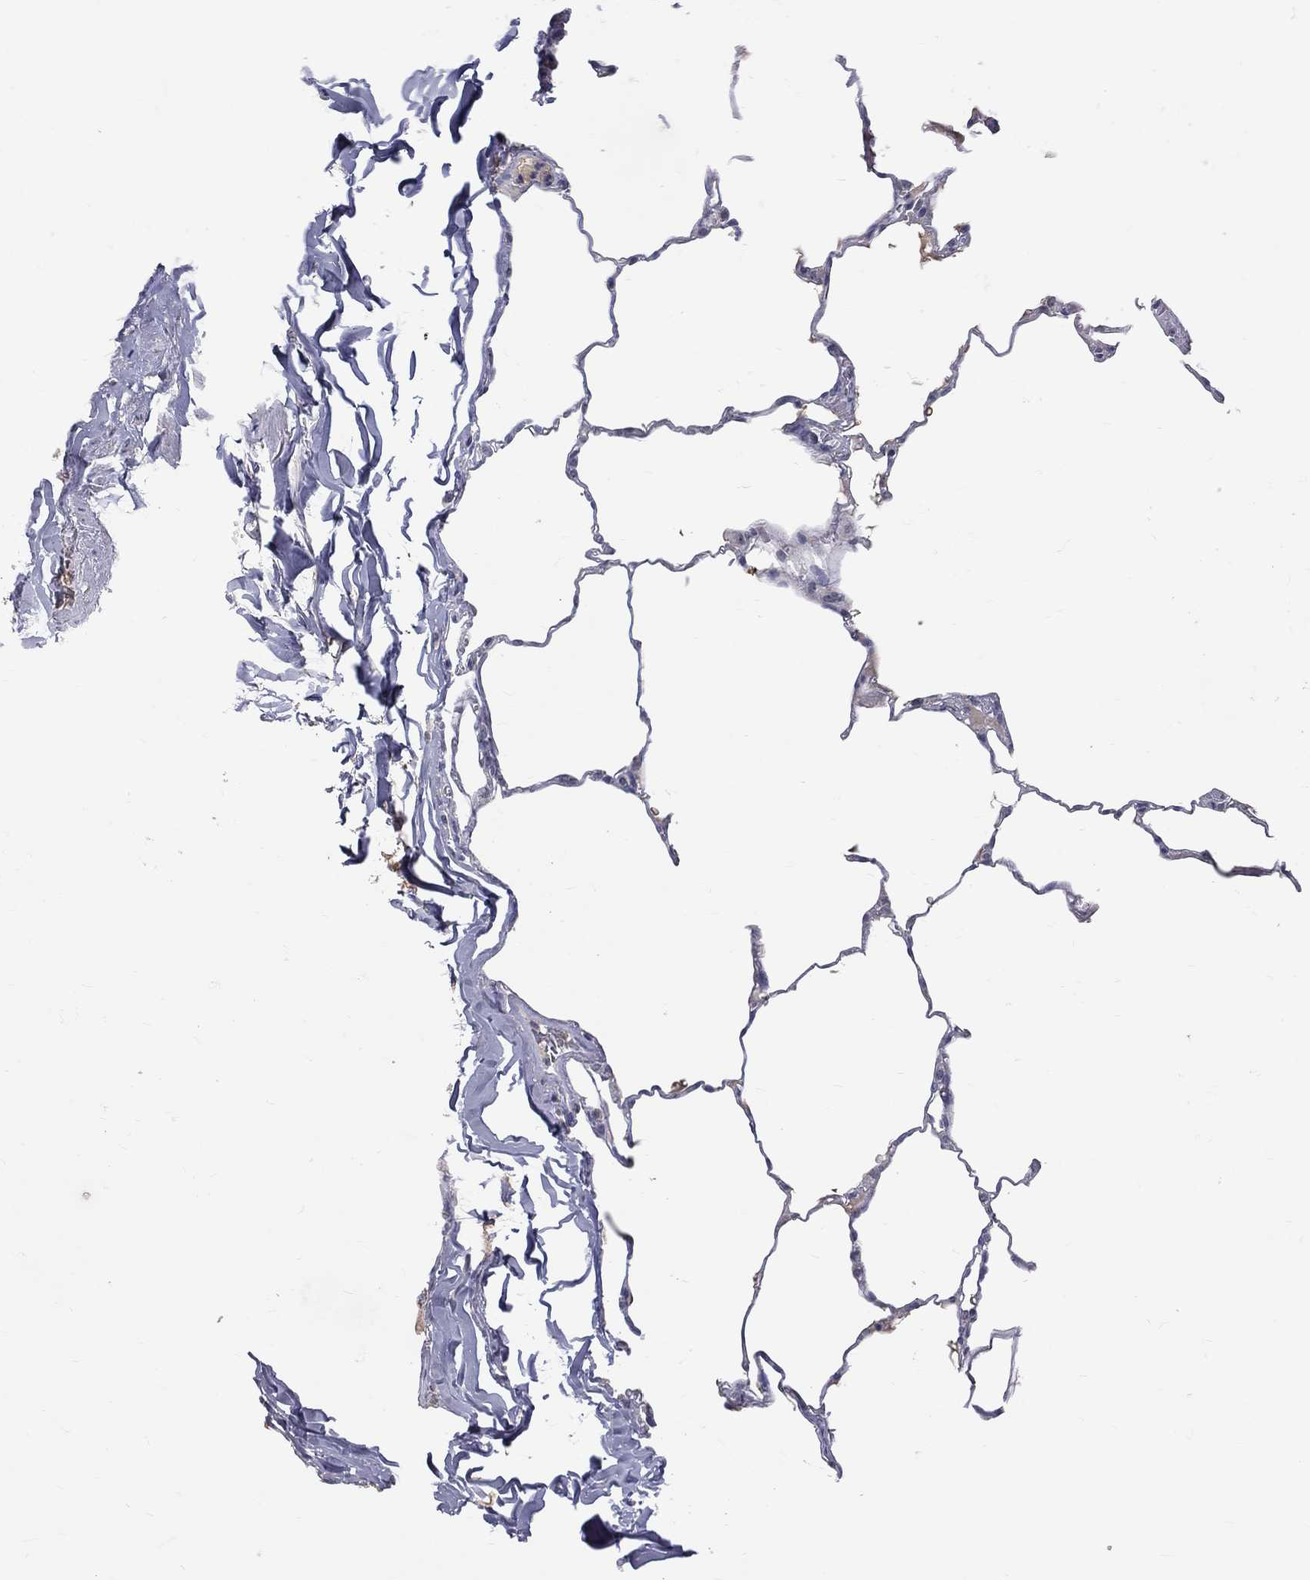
{"staining": {"intensity": "negative", "quantity": "none", "location": "none"}, "tissue": "lung", "cell_type": "Alveolar cells", "image_type": "normal", "snomed": [{"axis": "morphology", "description": "Normal tissue, NOS"}, {"axis": "morphology", "description": "Adenocarcinoma, metastatic, NOS"}, {"axis": "topography", "description": "Lung"}], "caption": "Protein analysis of unremarkable lung reveals no significant positivity in alveolar cells.", "gene": "DSG4", "patient": {"sex": "male", "age": 45}}